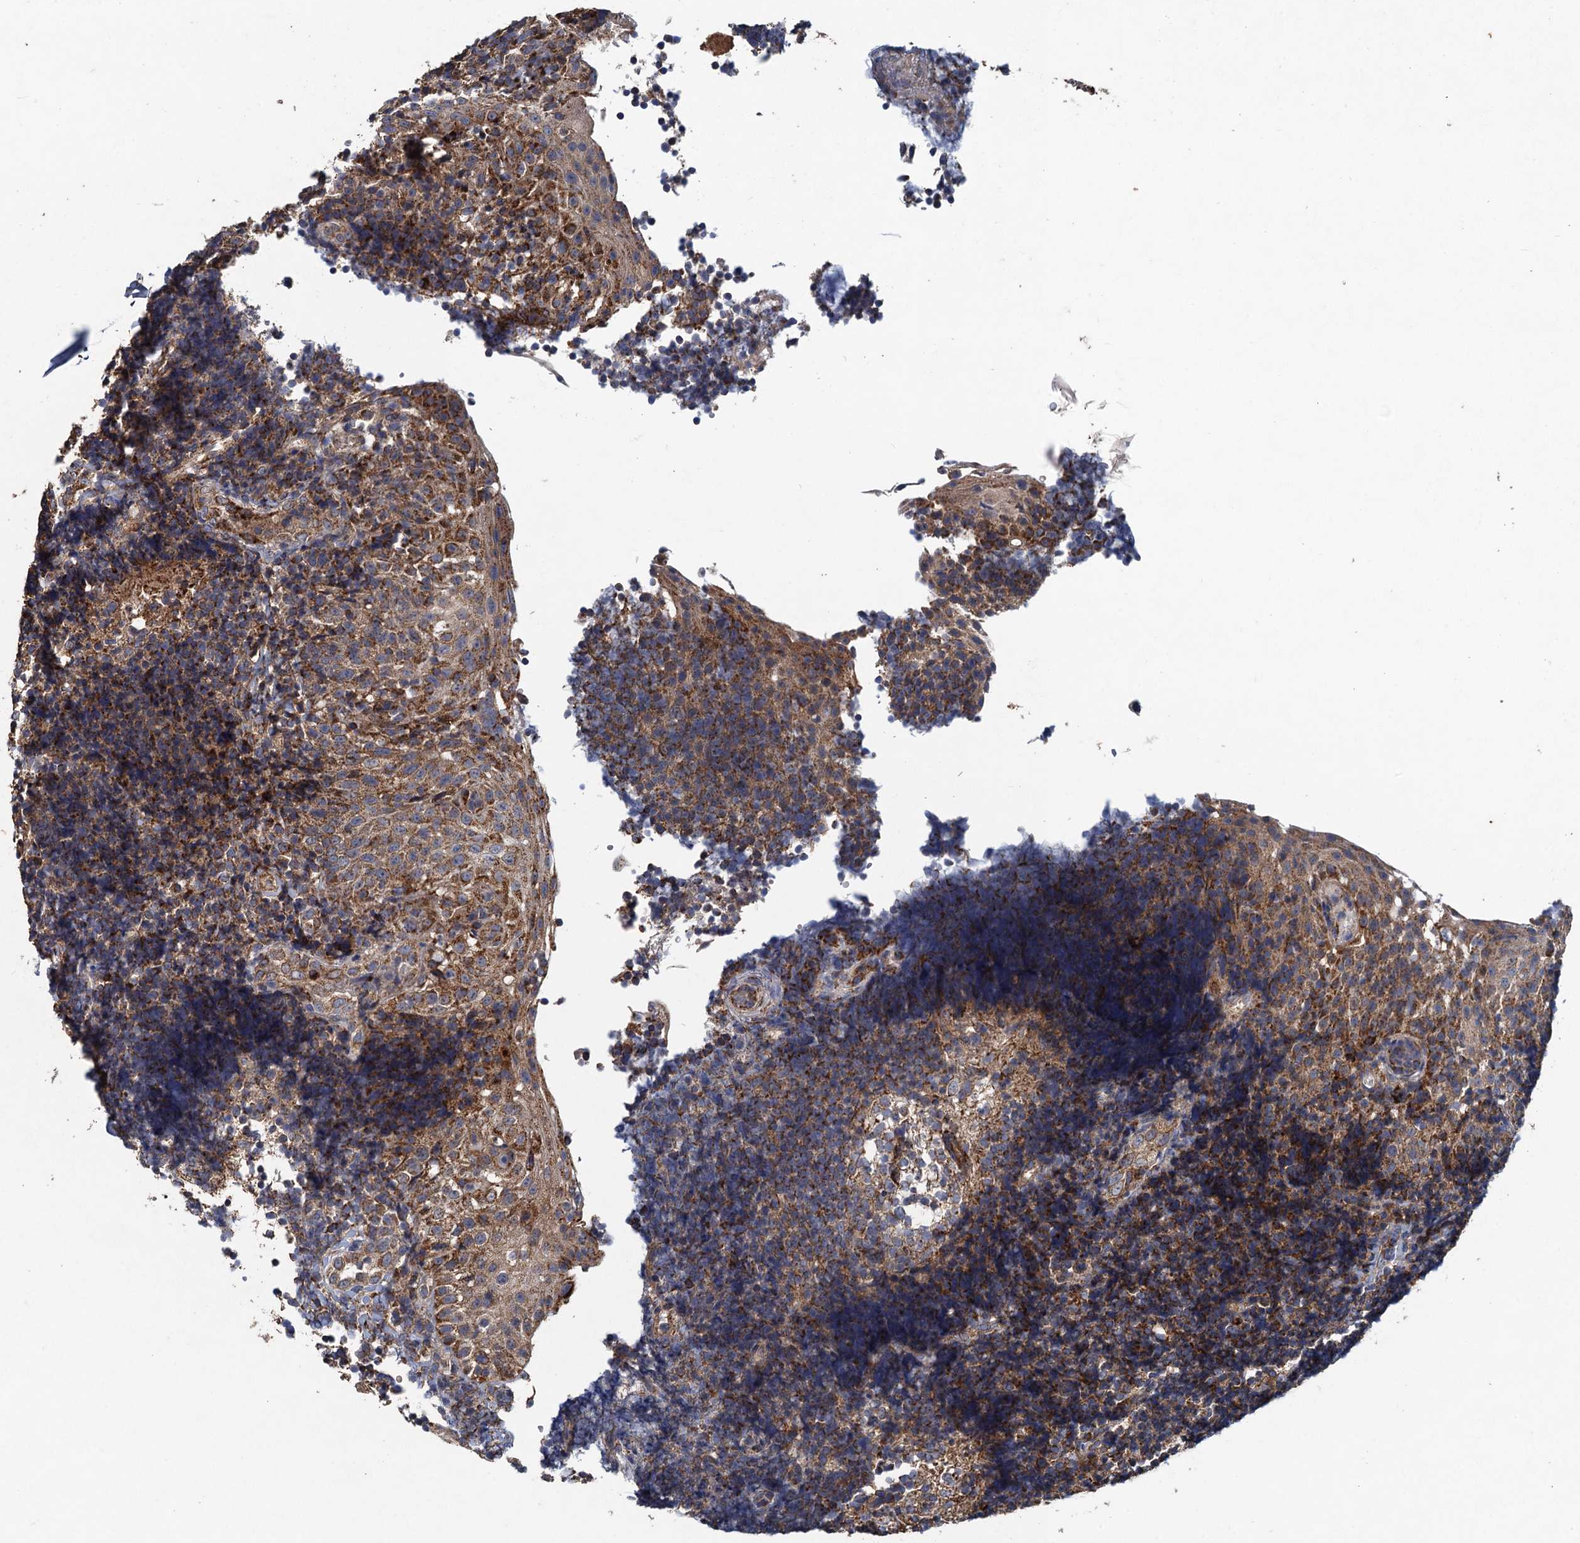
{"staining": {"intensity": "moderate", "quantity": "<25%", "location": "cytoplasmic/membranous"}, "tissue": "tonsil", "cell_type": "Germinal center cells", "image_type": "normal", "snomed": [{"axis": "morphology", "description": "Normal tissue, NOS"}, {"axis": "topography", "description": "Tonsil"}], "caption": "Approximately <25% of germinal center cells in normal human tonsil demonstrate moderate cytoplasmic/membranous protein expression as visualized by brown immunohistochemical staining.", "gene": "BCS1L", "patient": {"sex": "female", "age": 40}}